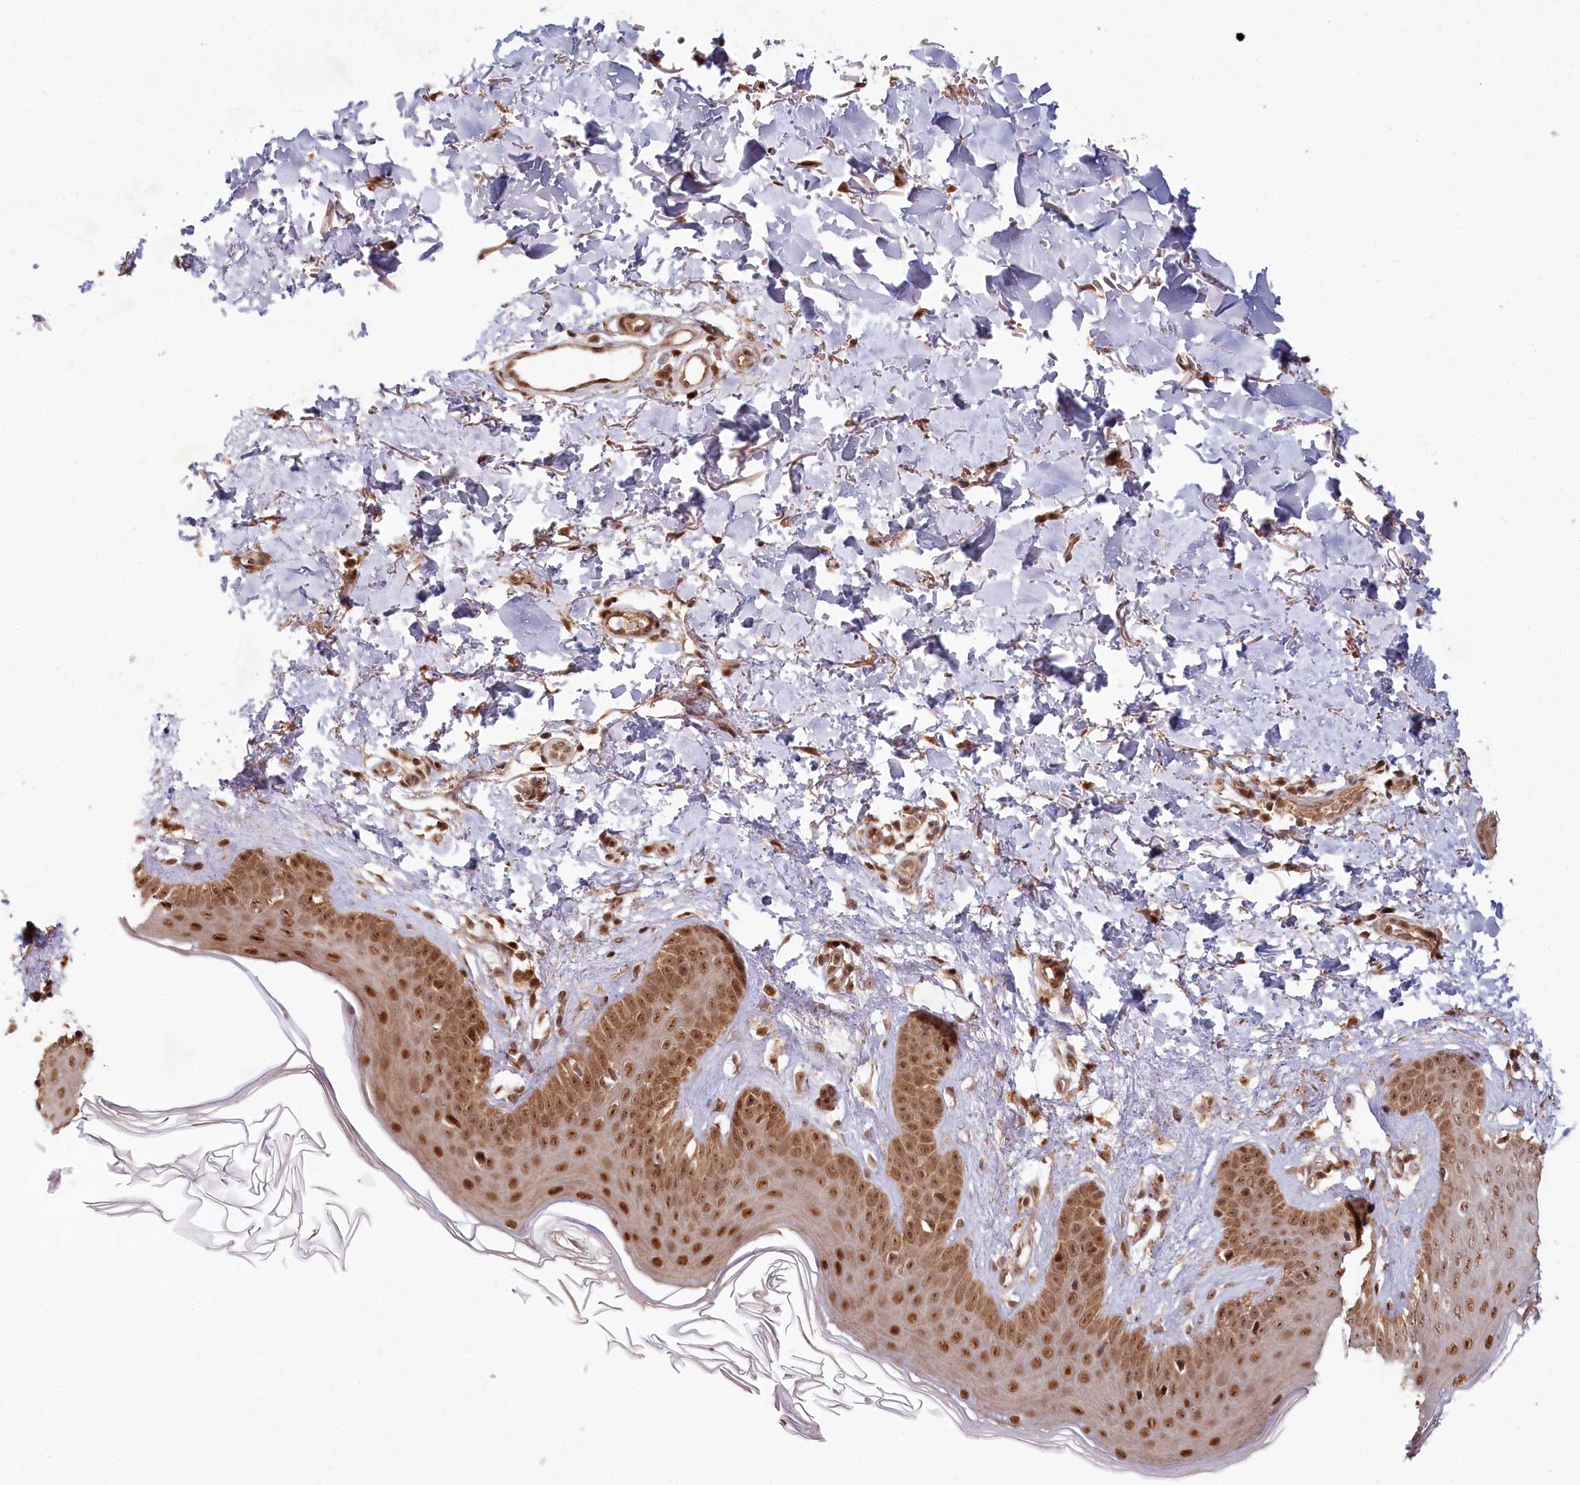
{"staining": {"intensity": "moderate", "quantity": ">75%", "location": "cytoplasmic/membranous"}, "tissue": "skin", "cell_type": "Fibroblasts", "image_type": "normal", "snomed": [{"axis": "morphology", "description": "Normal tissue, NOS"}, {"axis": "topography", "description": "Skin"}], "caption": "Skin was stained to show a protein in brown. There is medium levels of moderate cytoplasmic/membranous staining in about >75% of fibroblasts. (Stains: DAB in brown, nuclei in blue, Microscopy: brightfield microscopy at high magnification).", "gene": "WAPL", "patient": {"sex": "male", "age": 52}}